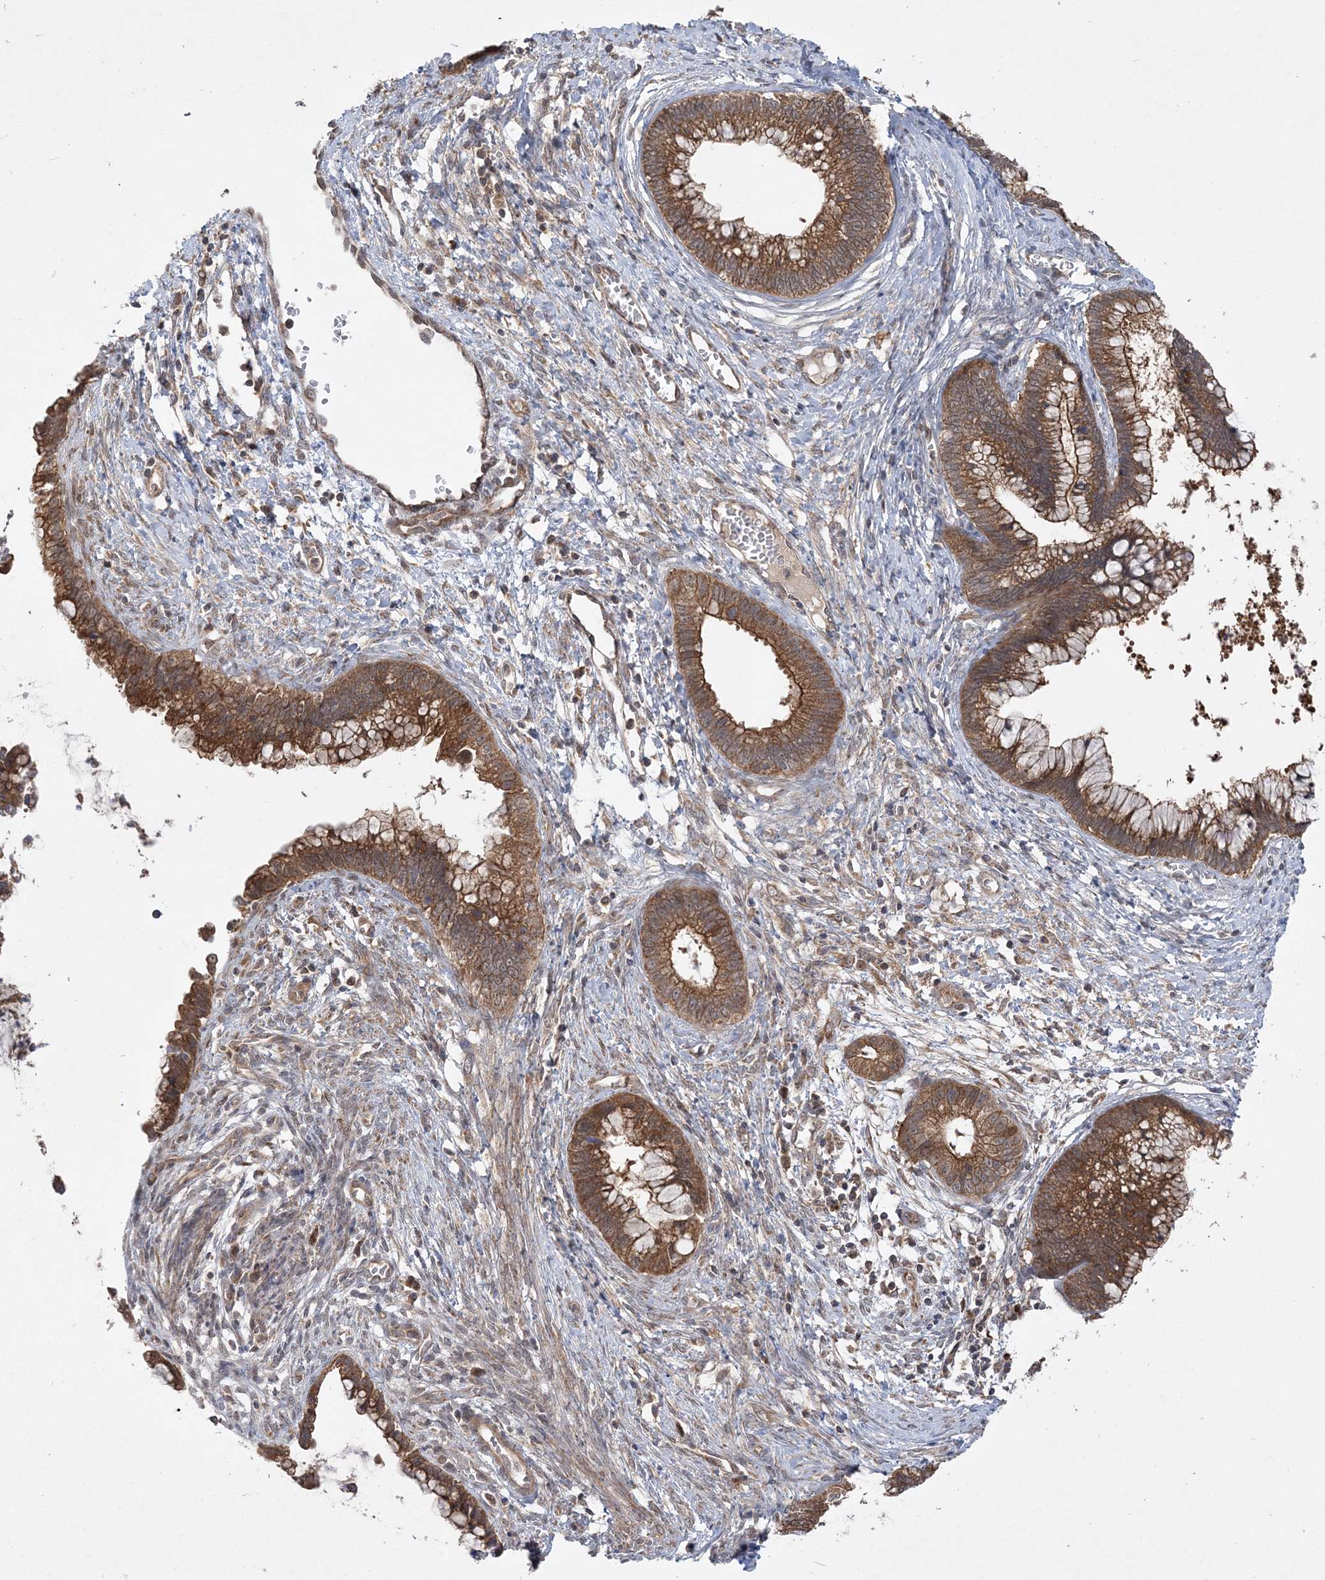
{"staining": {"intensity": "moderate", "quantity": ">75%", "location": "cytoplasmic/membranous"}, "tissue": "cervical cancer", "cell_type": "Tumor cells", "image_type": "cancer", "snomed": [{"axis": "morphology", "description": "Adenocarcinoma, NOS"}, {"axis": "topography", "description": "Cervix"}], "caption": "Human cervical cancer (adenocarcinoma) stained with a brown dye demonstrates moderate cytoplasmic/membranous positive staining in about >75% of tumor cells.", "gene": "MMADHC", "patient": {"sex": "female", "age": 44}}